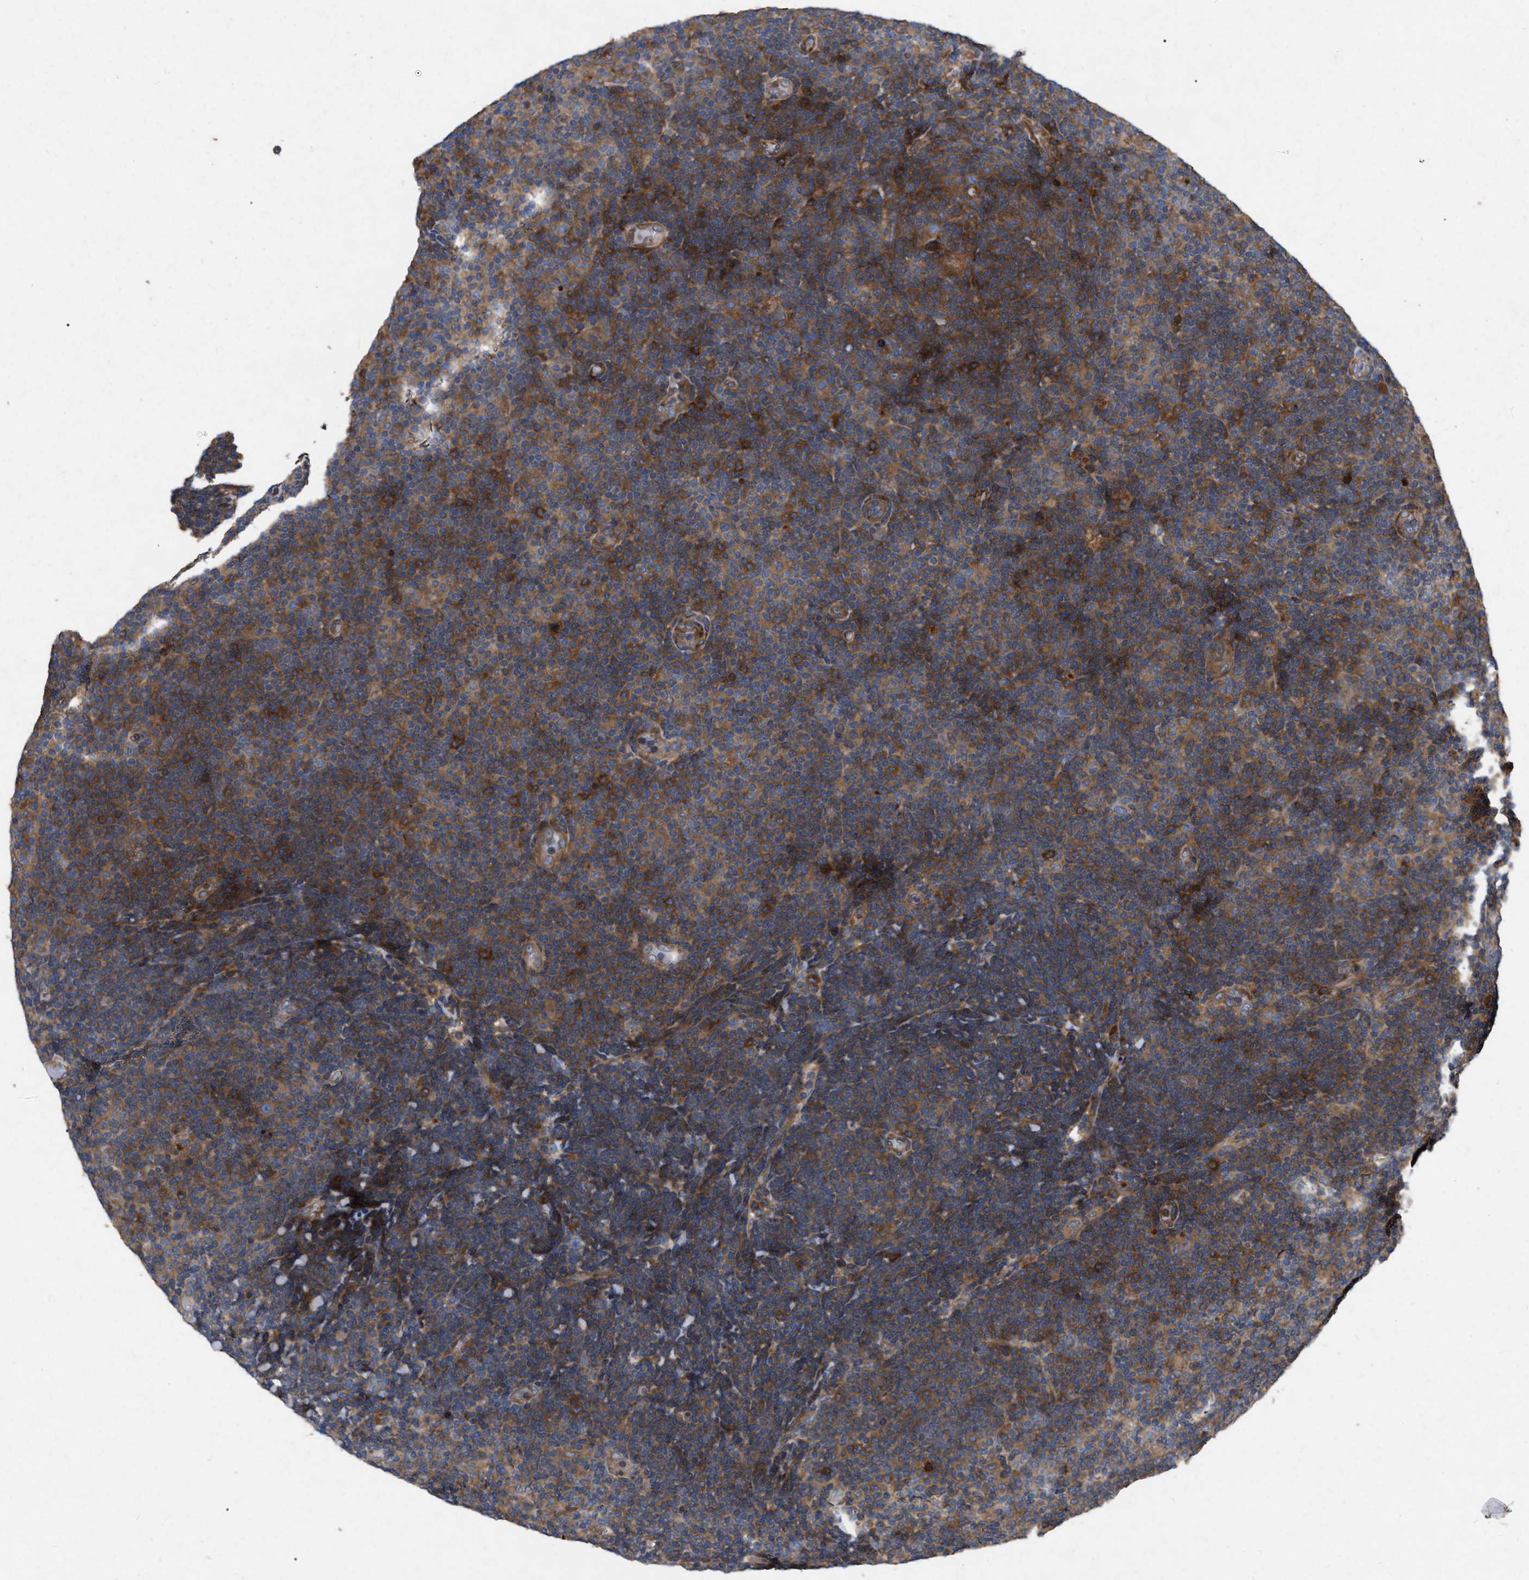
{"staining": {"intensity": "moderate", "quantity": ">75%", "location": "cytoplasmic/membranous"}, "tissue": "lymphoma", "cell_type": "Tumor cells", "image_type": "cancer", "snomed": [{"axis": "morphology", "description": "Malignant lymphoma, non-Hodgkin's type, Low grade"}, {"axis": "topography", "description": "Lymph node"}], "caption": "Human lymphoma stained with a protein marker displays moderate staining in tumor cells.", "gene": "CDKN2C", "patient": {"sex": "male", "age": 83}}